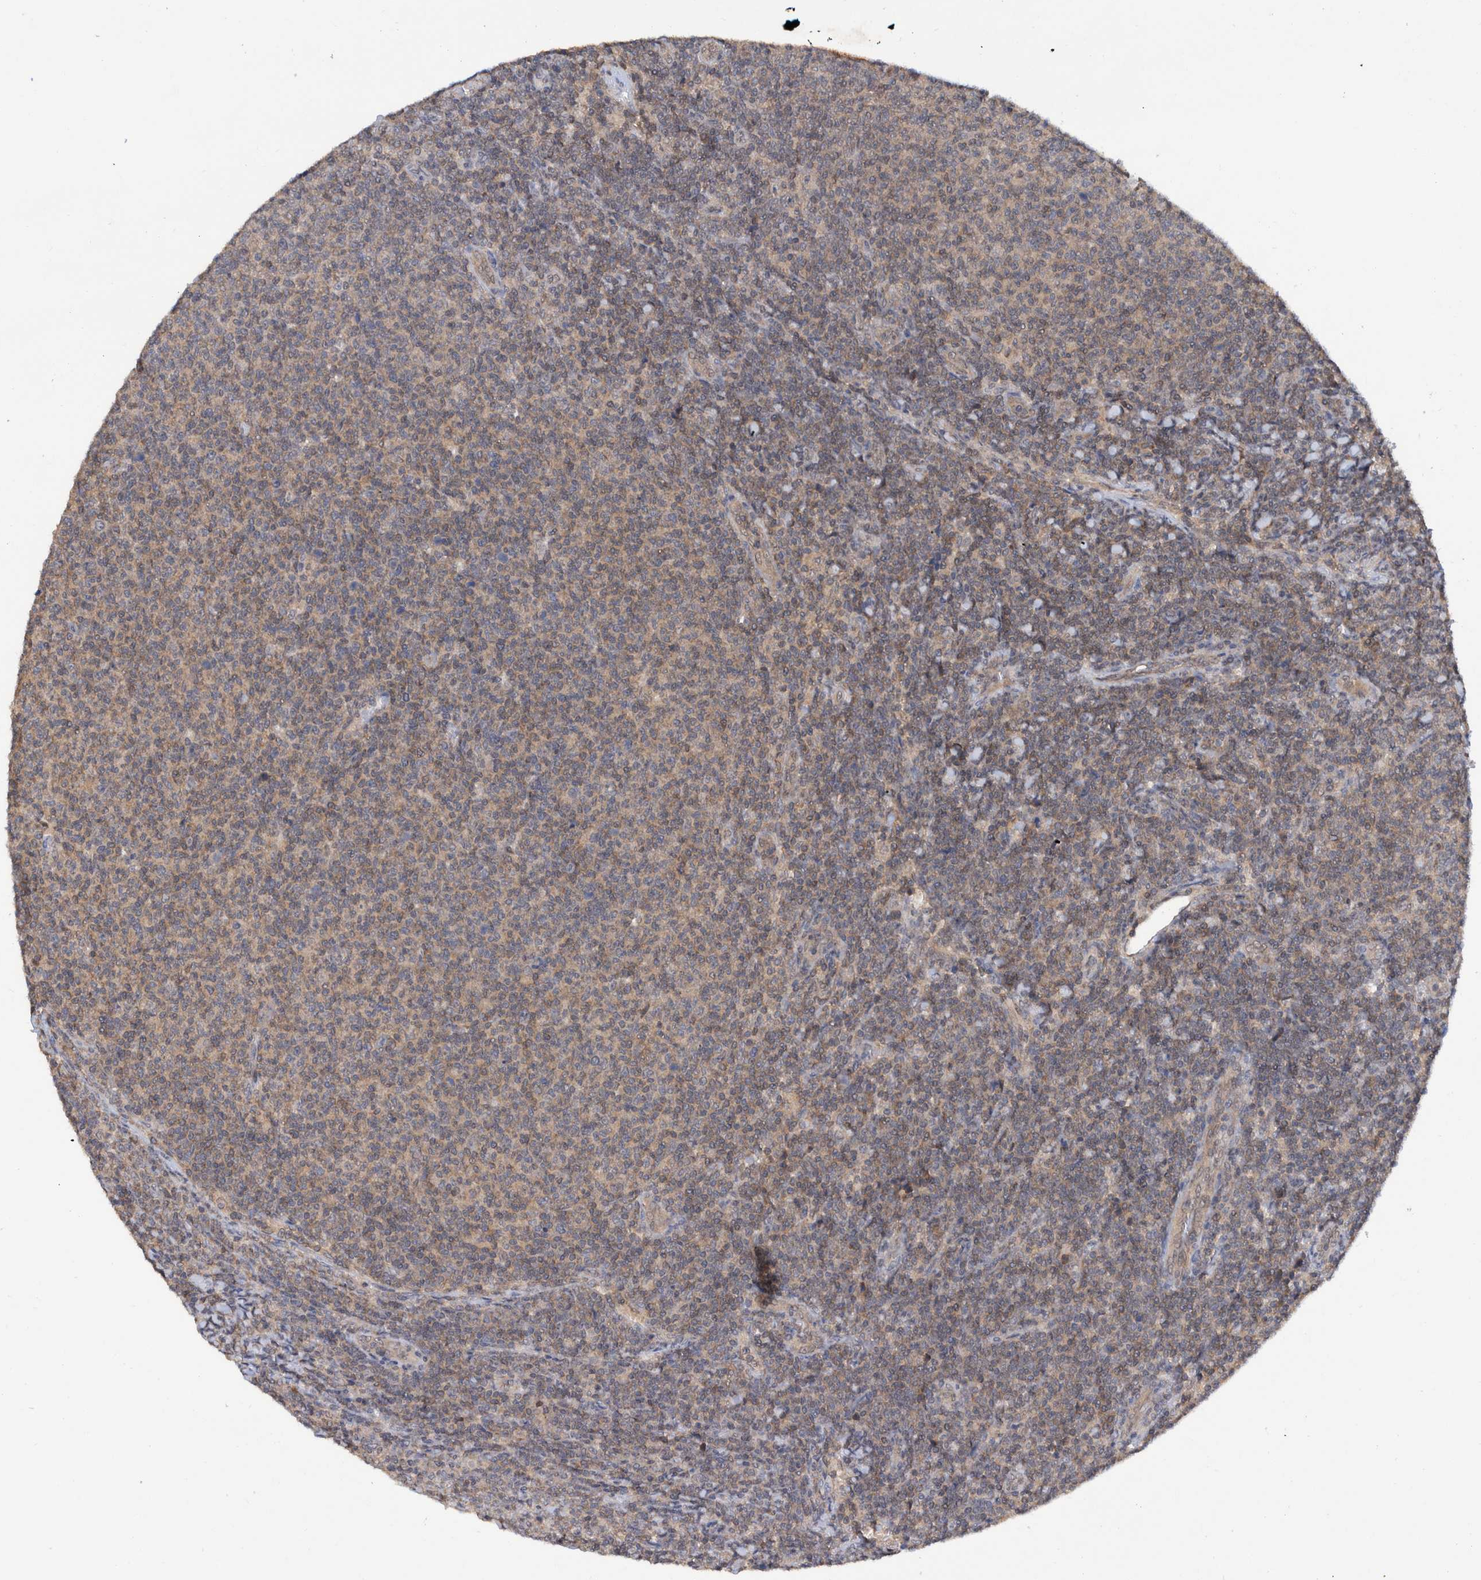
{"staining": {"intensity": "weak", "quantity": "25%-75%", "location": "cytoplasmic/membranous,nuclear"}, "tissue": "lymphoma", "cell_type": "Tumor cells", "image_type": "cancer", "snomed": [{"axis": "morphology", "description": "Malignant lymphoma, non-Hodgkin's type, Low grade"}, {"axis": "topography", "description": "Lymph node"}], "caption": "This micrograph shows IHC staining of human malignant lymphoma, non-Hodgkin's type (low-grade), with low weak cytoplasmic/membranous and nuclear expression in approximately 25%-75% of tumor cells.", "gene": "PLPBP", "patient": {"sex": "male", "age": 66}}